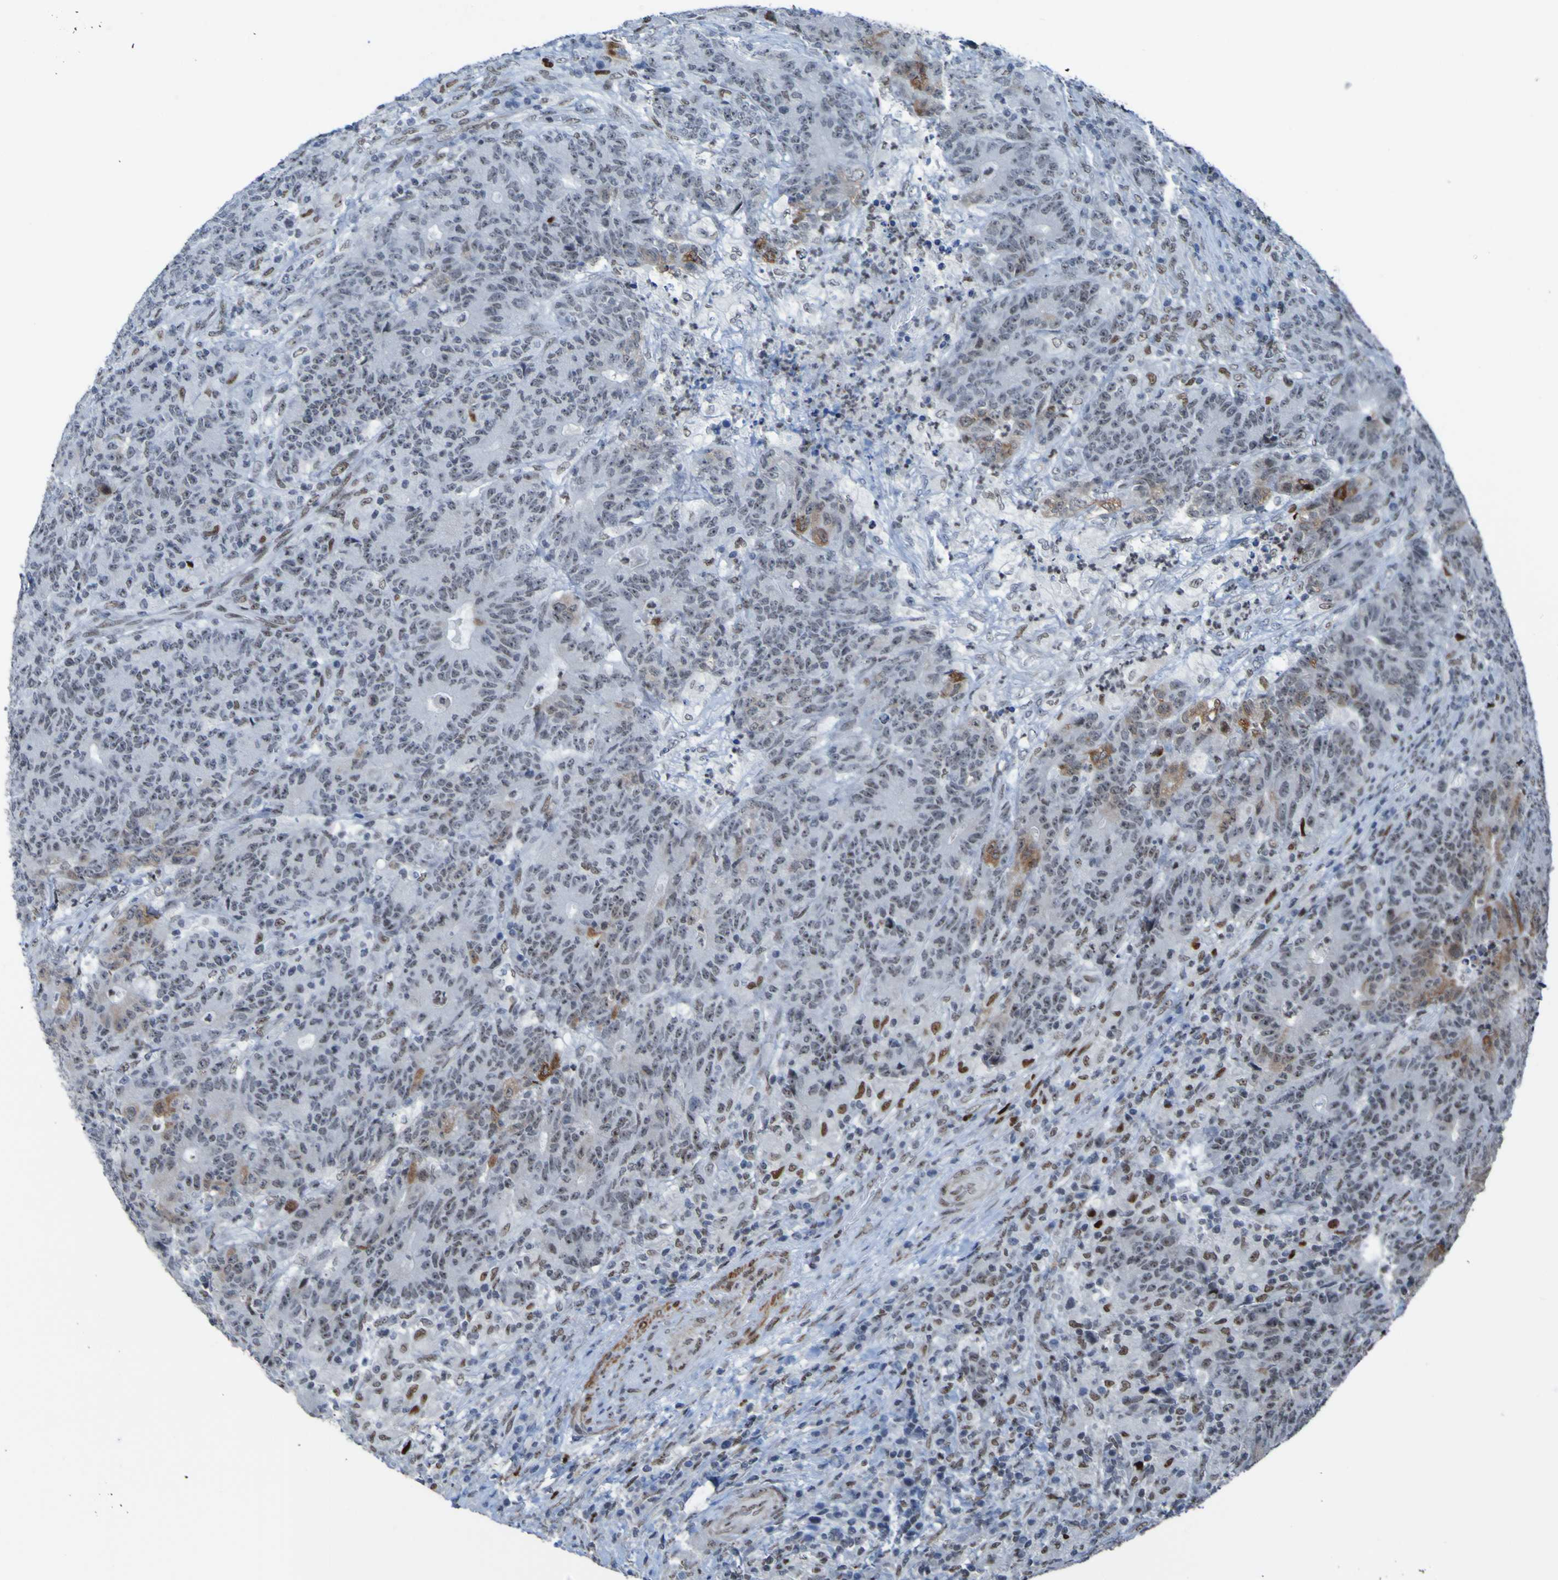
{"staining": {"intensity": "strong", "quantity": "<25%", "location": "cytoplasmic/membranous,nuclear"}, "tissue": "colorectal cancer", "cell_type": "Tumor cells", "image_type": "cancer", "snomed": [{"axis": "morphology", "description": "Normal tissue, NOS"}, {"axis": "morphology", "description": "Adenocarcinoma, NOS"}, {"axis": "topography", "description": "Colon"}], "caption": "An immunohistochemistry (IHC) photomicrograph of neoplastic tissue is shown. Protein staining in brown highlights strong cytoplasmic/membranous and nuclear positivity in colorectal cancer (adenocarcinoma) within tumor cells. (IHC, brightfield microscopy, high magnification).", "gene": "PHF2", "patient": {"sex": "female", "age": 75}}